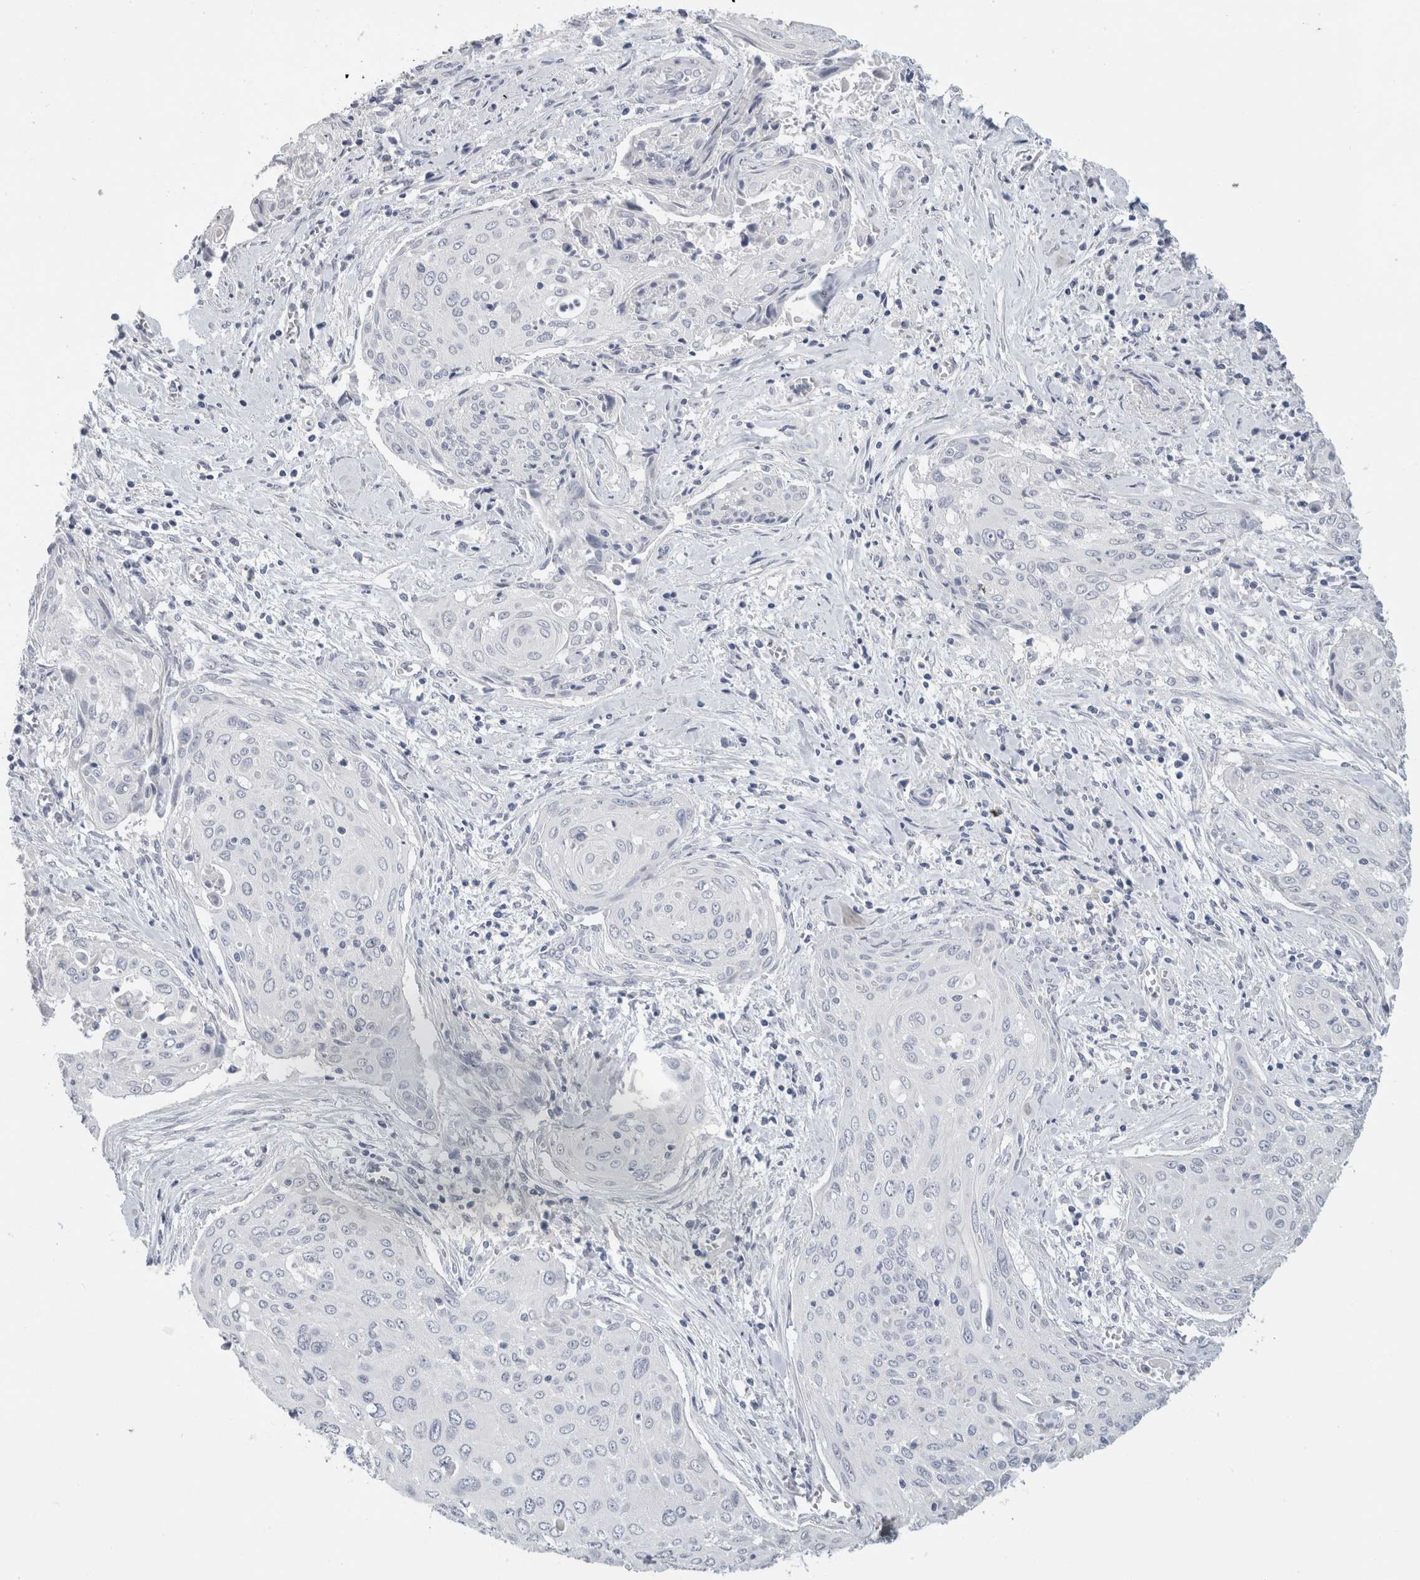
{"staining": {"intensity": "negative", "quantity": "none", "location": "none"}, "tissue": "cervical cancer", "cell_type": "Tumor cells", "image_type": "cancer", "snomed": [{"axis": "morphology", "description": "Squamous cell carcinoma, NOS"}, {"axis": "topography", "description": "Cervix"}], "caption": "Immunohistochemical staining of cervical cancer exhibits no significant expression in tumor cells. Nuclei are stained in blue.", "gene": "BCAN", "patient": {"sex": "female", "age": 55}}